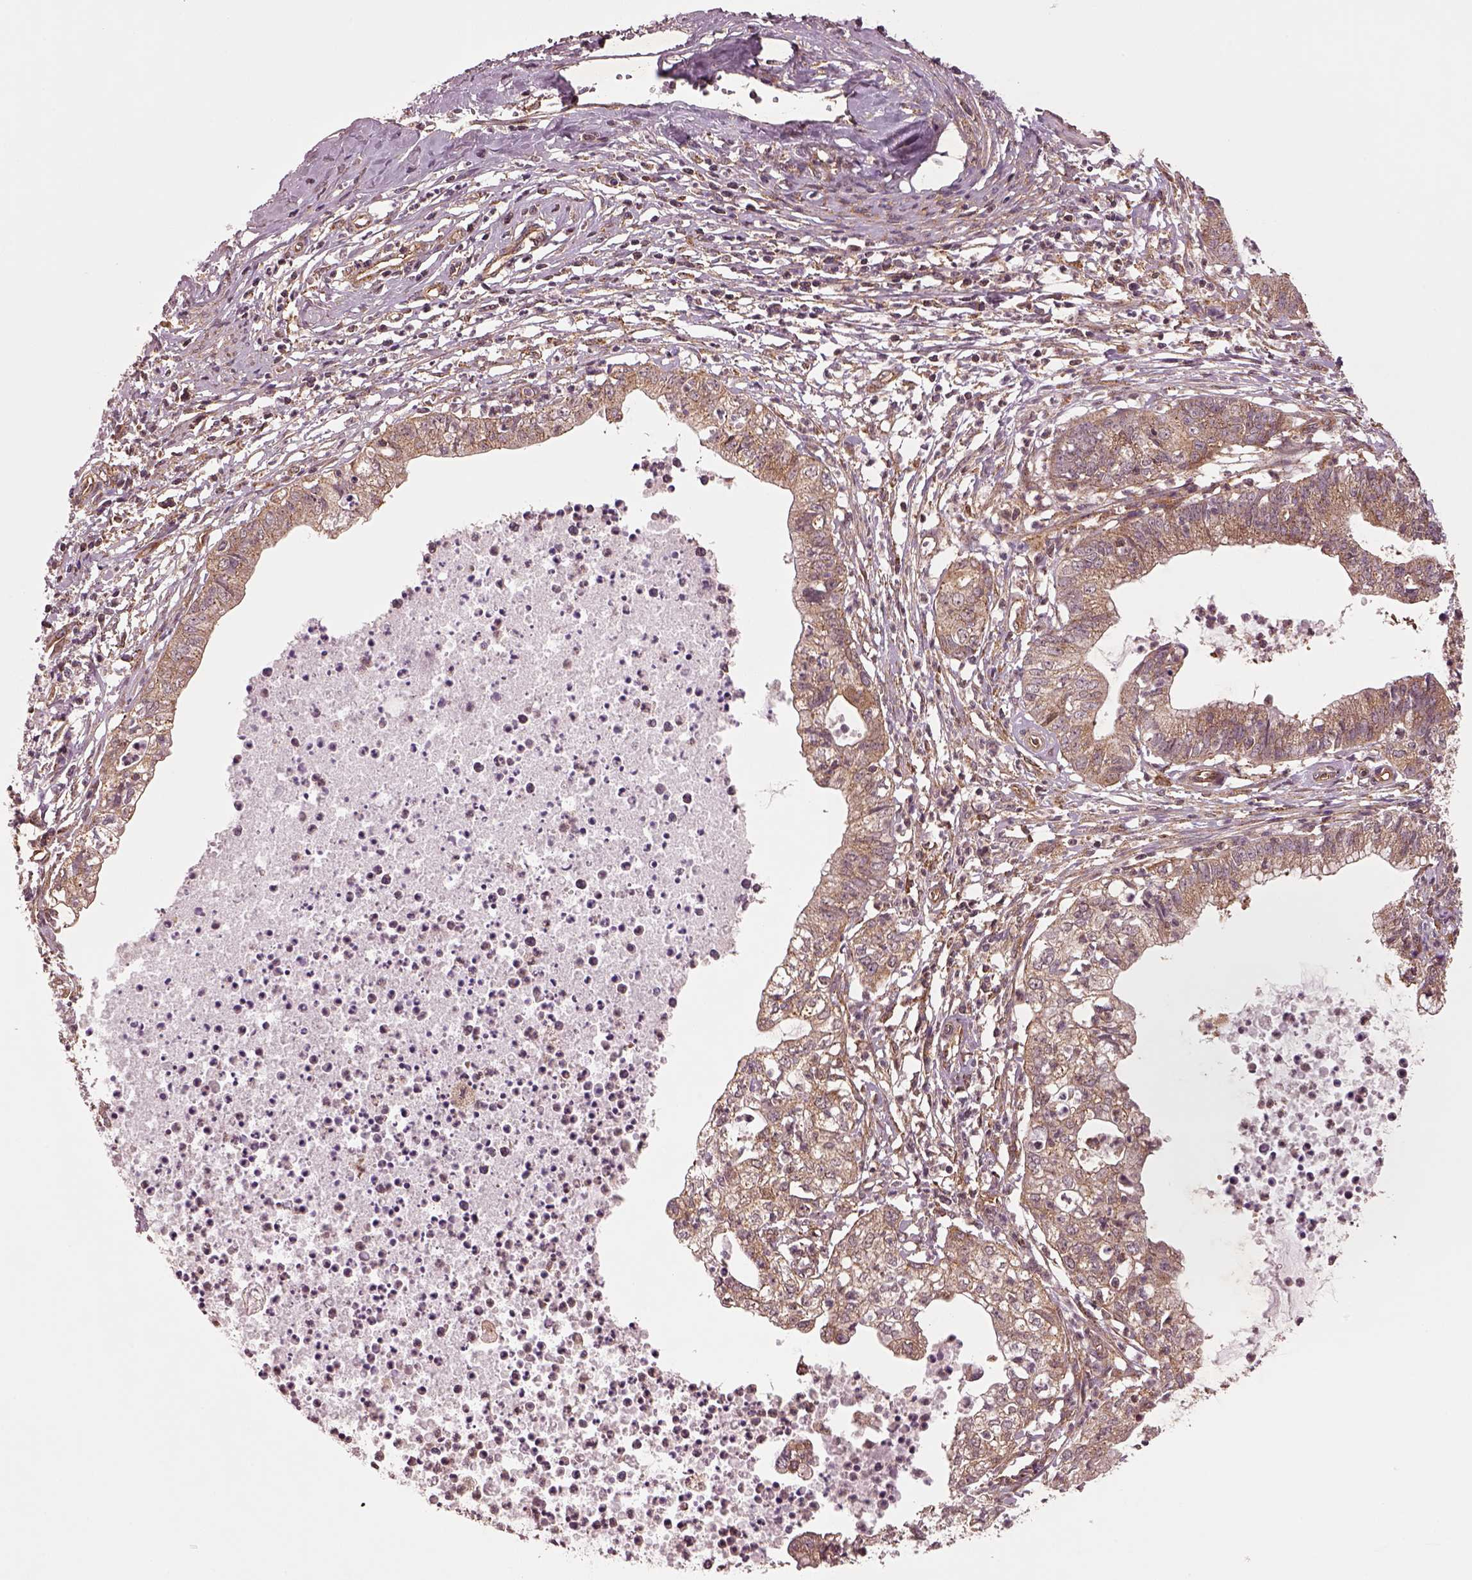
{"staining": {"intensity": "moderate", "quantity": "25%-75%", "location": "cytoplasmic/membranous"}, "tissue": "cervical cancer", "cell_type": "Tumor cells", "image_type": "cancer", "snomed": [{"axis": "morphology", "description": "Normal tissue, NOS"}, {"axis": "morphology", "description": "Adenocarcinoma, NOS"}, {"axis": "topography", "description": "Cervix"}], "caption": "Protein analysis of cervical cancer tissue displays moderate cytoplasmic/membranous staining in approximately 25%-75% of tumor cells. (DAB IHC, brown staining for protein, blue staining for nuclei).", "gene": "WASHC2A", "patient": {"sex": "female", "age": 38}}